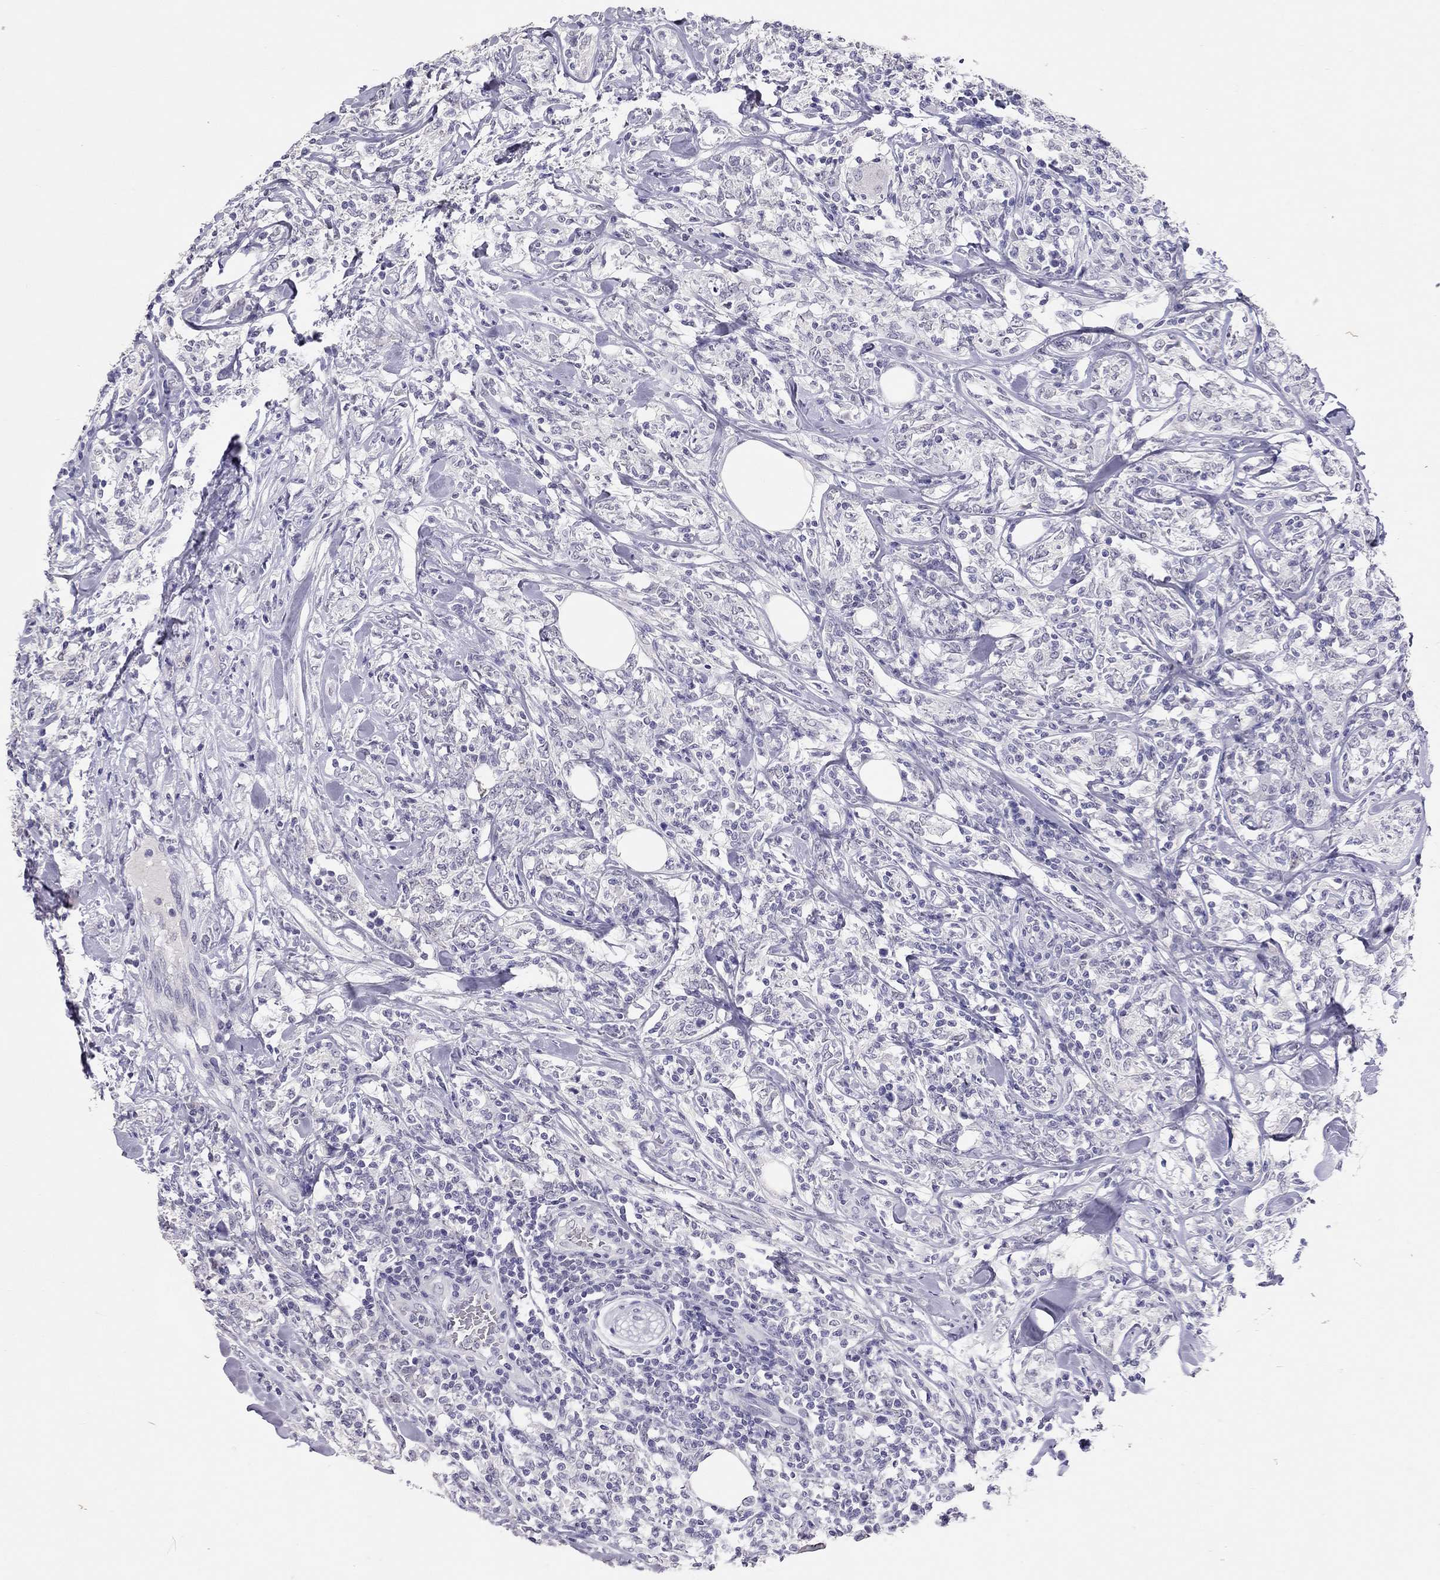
{"staining": {"intensity": "negative", "quantity": "none", "location": "none"}, "tissue": "lymphoma", "cell_type": "Tumor cells", "image_type": "cancer", "snomed": [{"axis": "morphology", "description": "Malignant lymphoma, non-Hodgkin's type, High grade"}, {"axis": "topography", "description": "Lymph node"}], "caption": "Micrograph shows no significant protein expression in tumor cells of malignant lymphoma, non-Hodgkin's type (high-grade).", "gene": "PSMB11", "patient": {"sex": "female", "age": 84}}